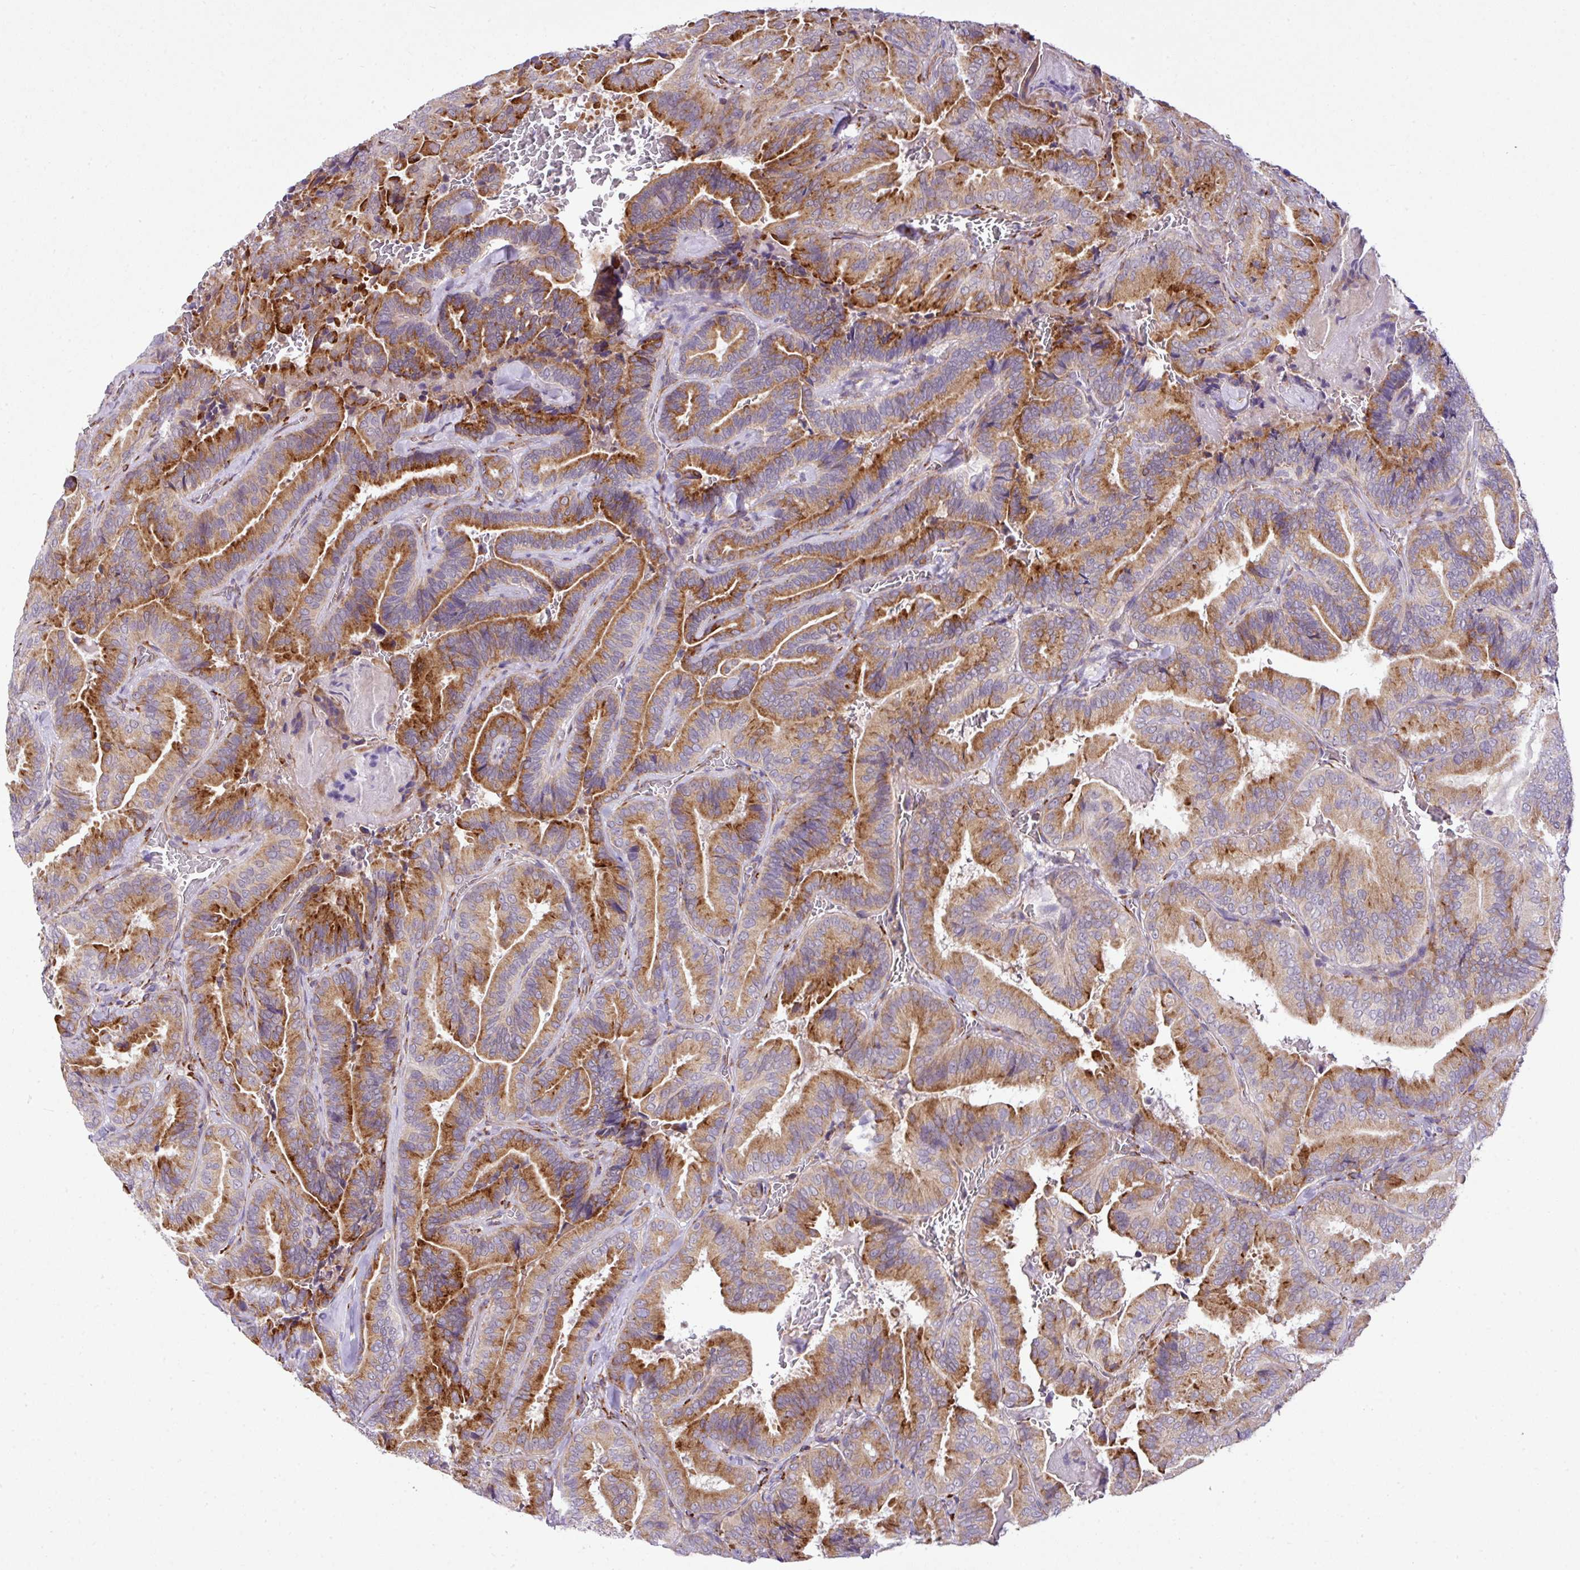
{"staining": {"intensity": "strong", "quantity": "25%-75%", "location": "cytoplasmic/membranous"}, "tissue": "thyroid cancer", "cell_type": "Tumor cells", "image_type": "cancer", "snomed": [{"axis": "morphology", "description": "Papillary adenocarcinoma, NOS"}, {"axis": "topography", "description": "Thyroid gland"}], "caption": "Protein expression by immunohistochemistry demonstrates strong cytoplasmic/membranous expression in approximately 25%-75% of tumor cells in thyroid cancer.", "gene": "CFAP97", "patient": {"sex": "male", "age": 61}}